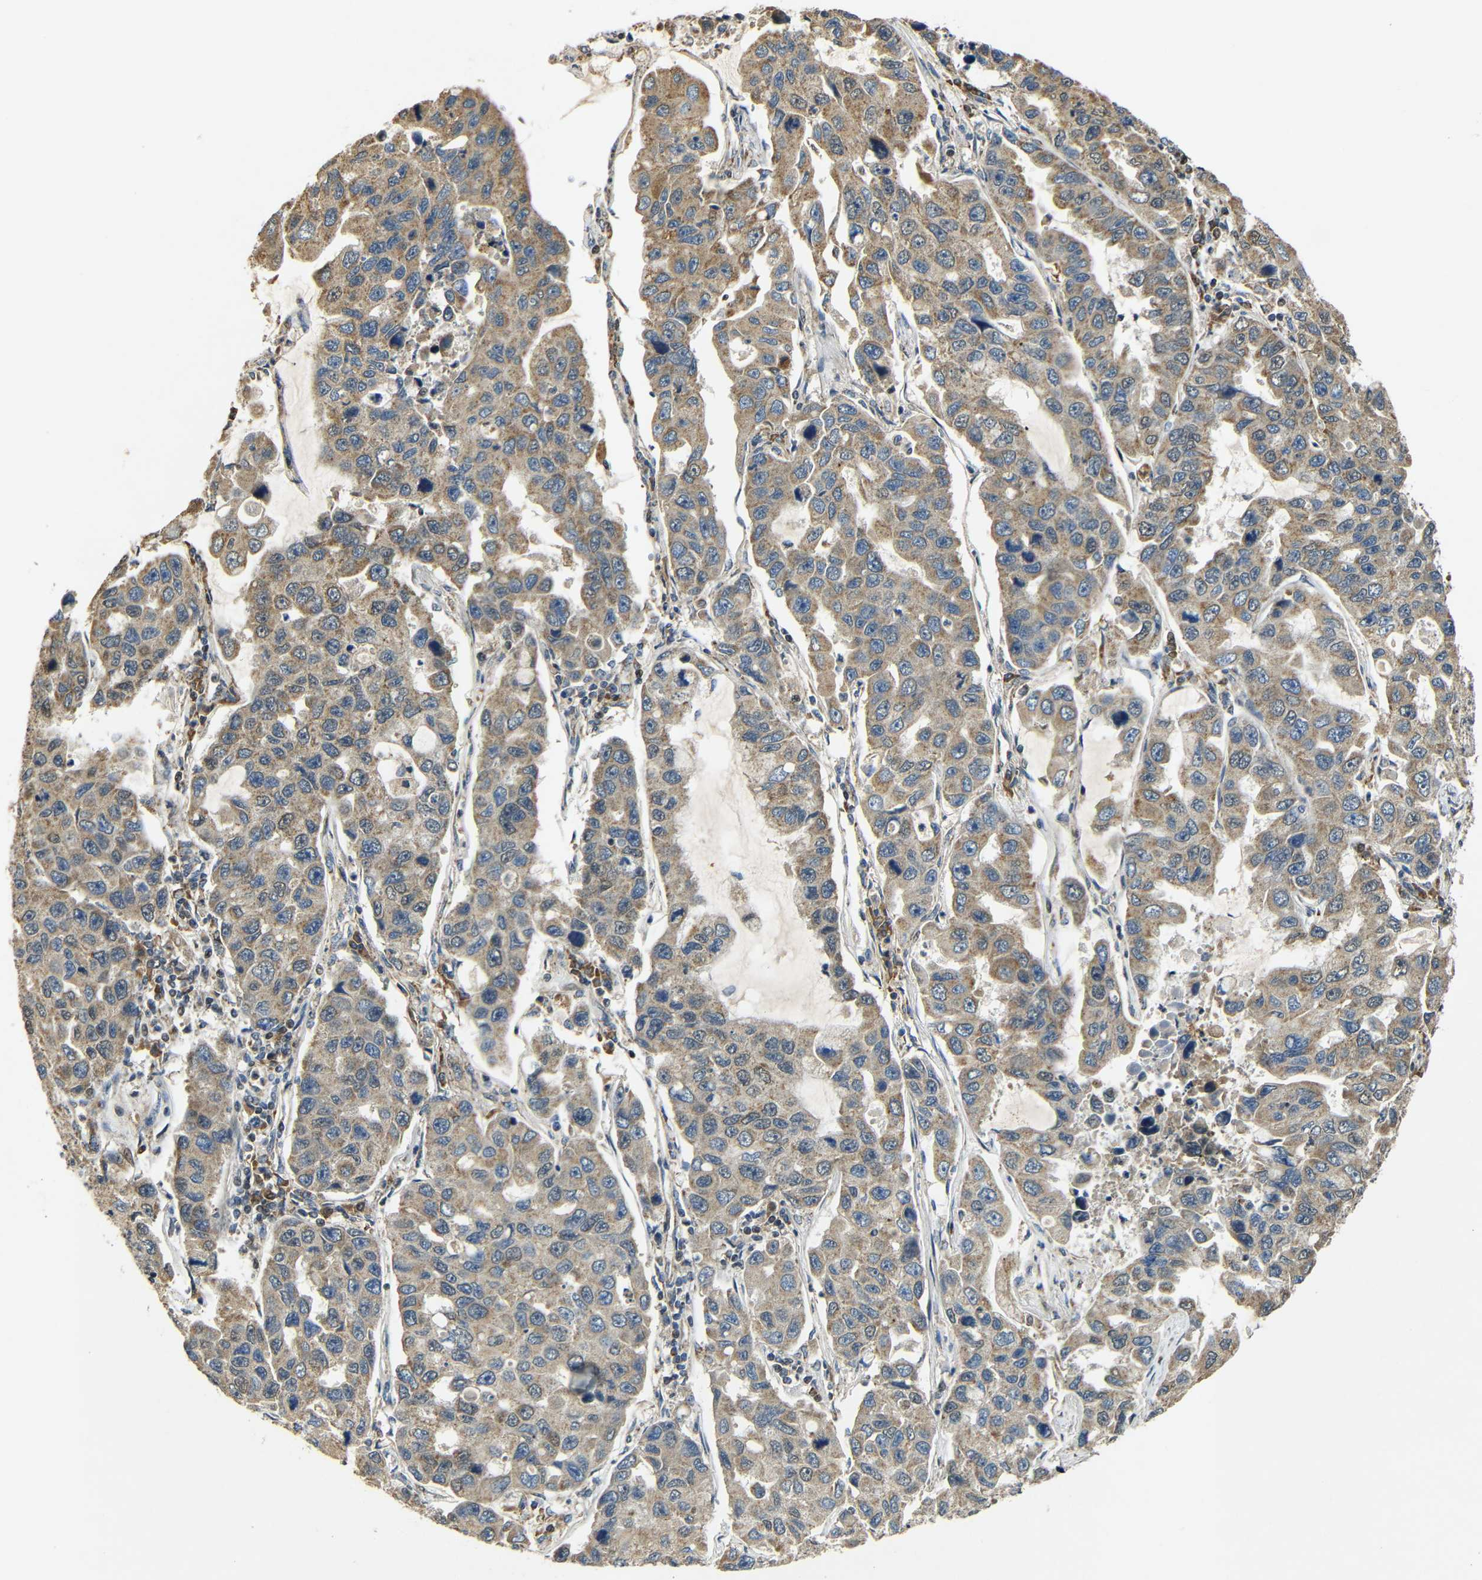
{"staining": {"intensity": "moderate", "quantity": ">75%", "location": "cytoplasmic/membranous"}, "tissue": "lung cancer", "cell_type": "Tumor cells", "image_type": "cancer", "snomed": [{"axis": "morphology", "description": "Adenocarcinoma, NOS"}, {"axis": "topography", "description": "Lung"}], "caption": "DAB (3,3'-diaminobenzidine) immunohistochemical staining of lung cancer (adenocarcinoma) displays moderate cytoplasmic/membranous protein staining in about >75% of tumor cells.", "gene": "KAZALD1", "patient": {"sex": "male", "age": 64}}